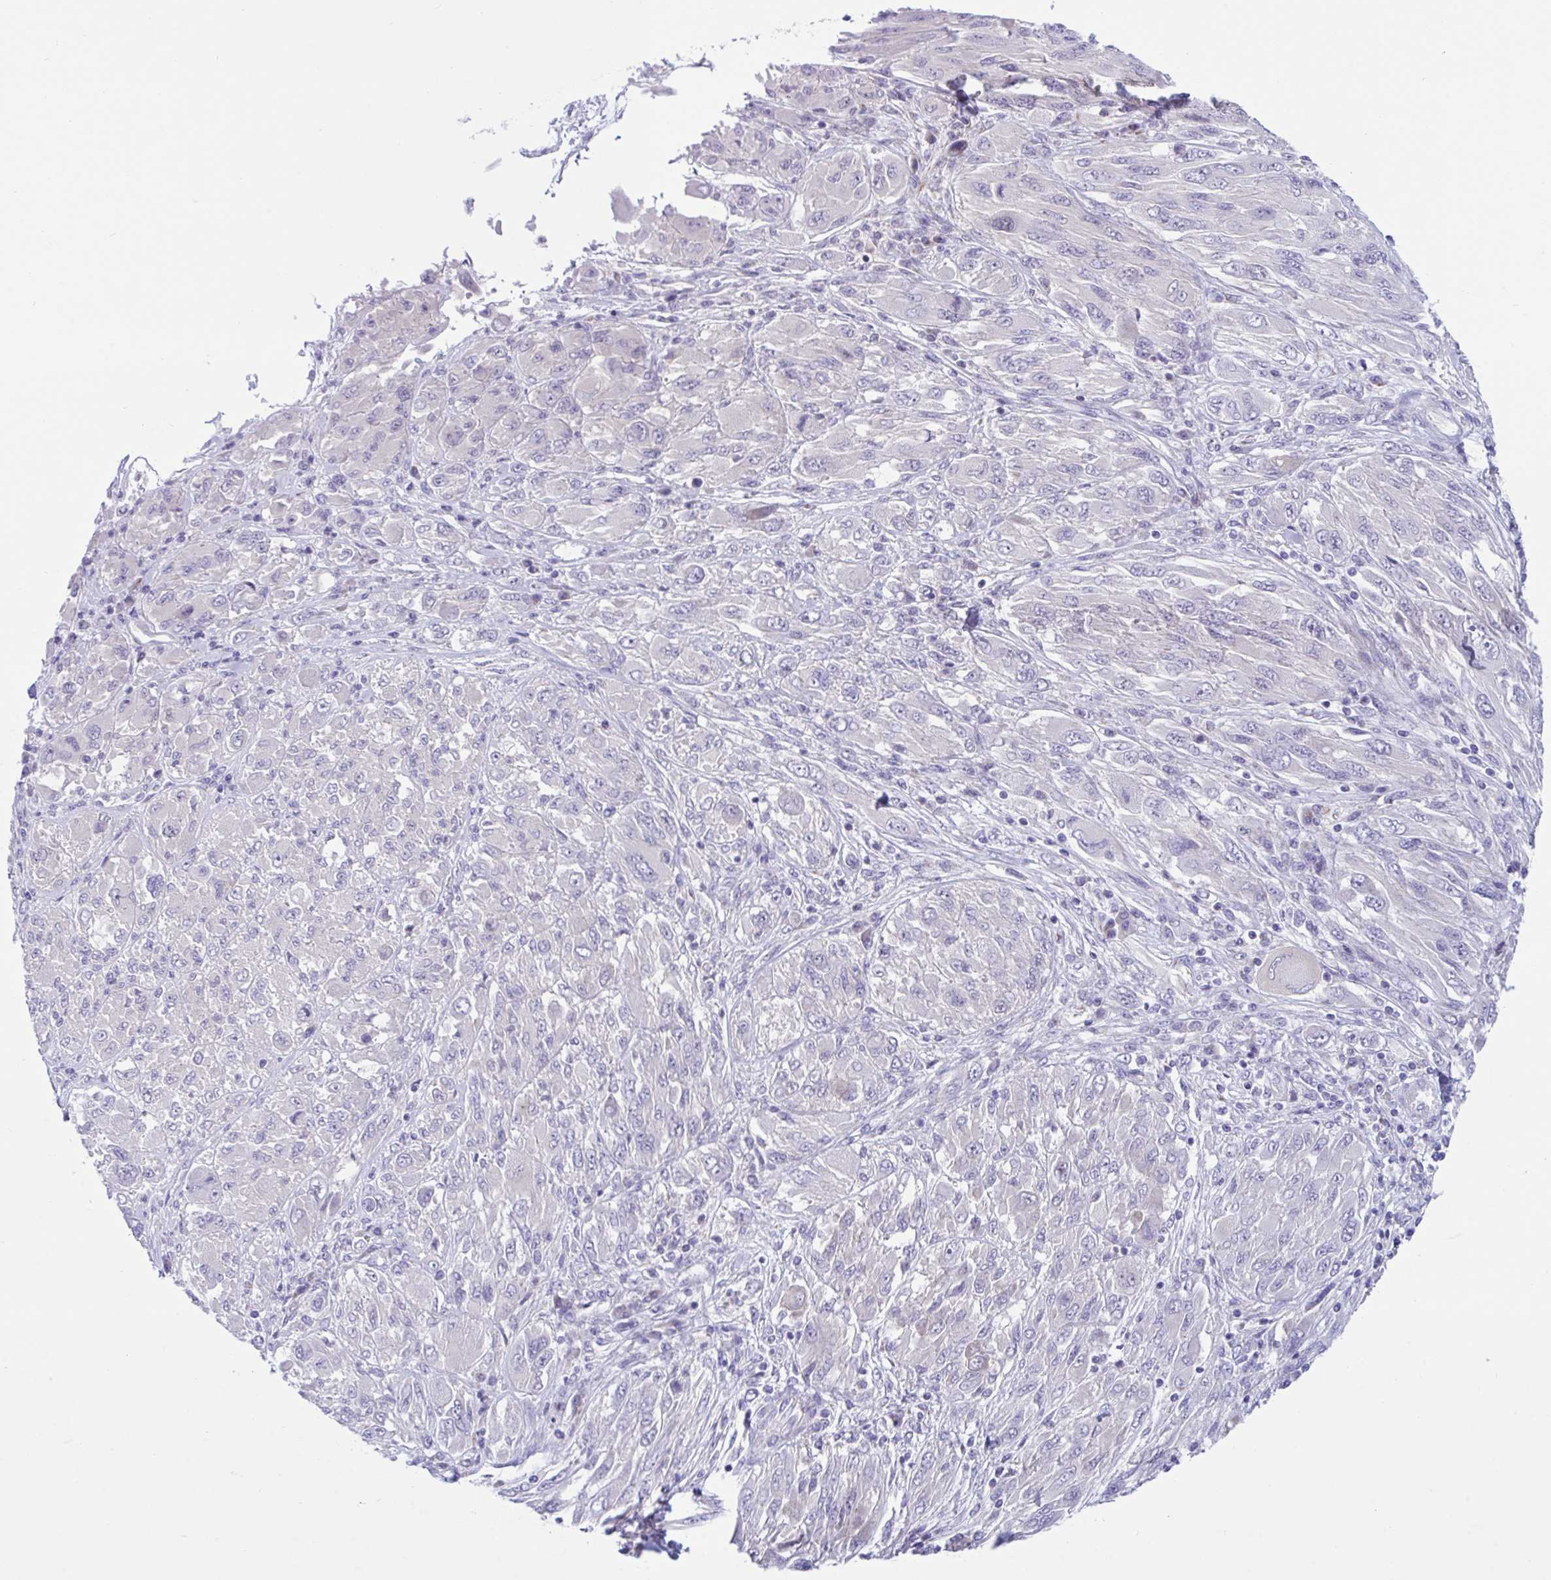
{"staining": {"intensity": "negative", "quantity": "none", "location": "none"}, "tissue": "melanoma", "cell_type": "Tumor cells", "image_type": "cancer", "snomed": [{"axis": "morphology", "description": "Malignant melanoma, NOS"}, {"axis": "topography", "description": "Skin"}], "caption": "There is no significant expression in tumor cells of melanoma.", "gene": "DTX3", "patient": {"sex": "female", "age": 91}}